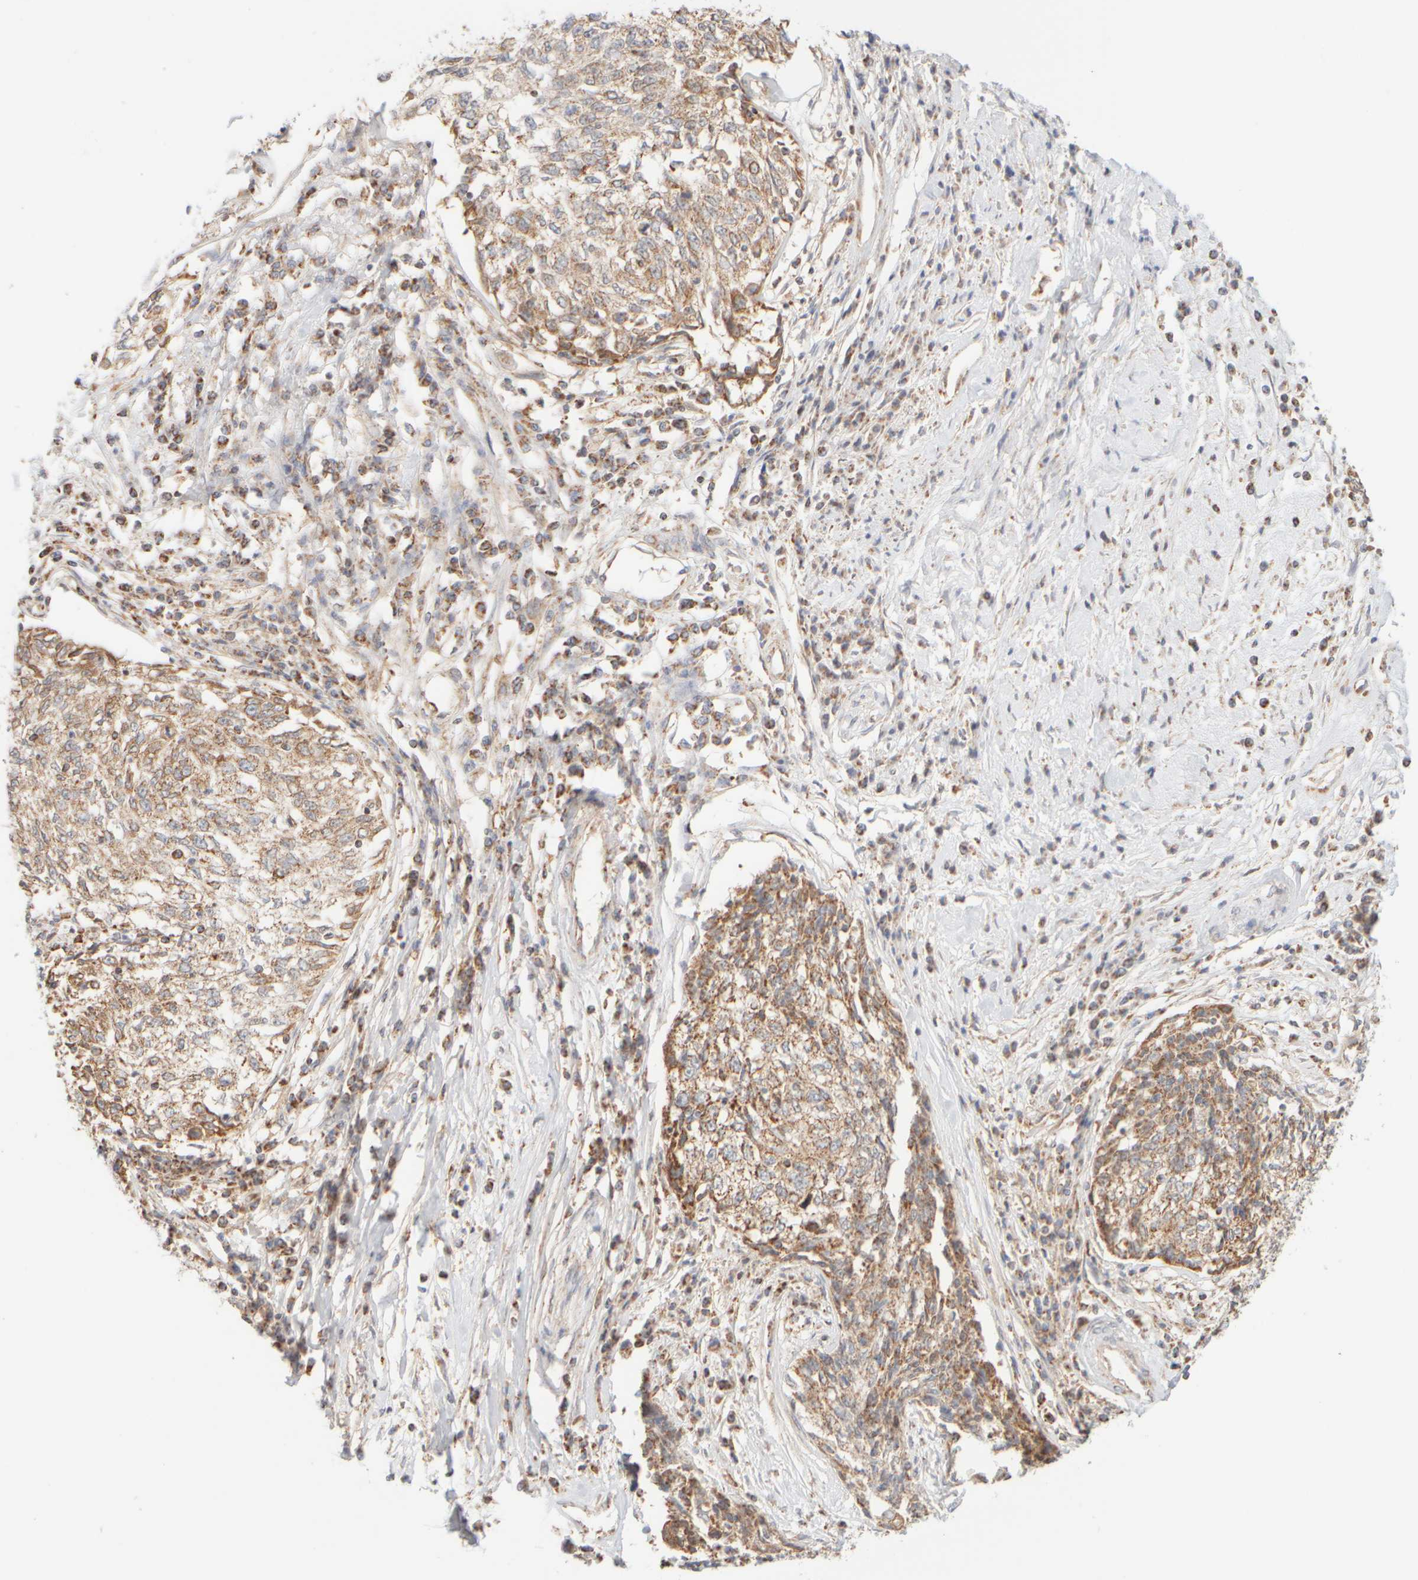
{"staining": {"intensity": "moderate", "quantity": ">75%", "location": "cytoplasmic/membranous"}, "tissue": "cervical cancer", "cell_type": "Tumor cells", "image_type": "cancer", "snomed": [{"axis": "morphology", "description": "Squamous cell carcinoma, NOS"}, {"axis": "topography", "description": "Cervix"}], "caption": "Immunohistochemical staining of cervical cancer exhibits medium levels of moderate cytoplasmic/membranous expression in about >75% of tumor cells.", "gene": "APBB2", "patient": {"sex": "female", "age": 57}}